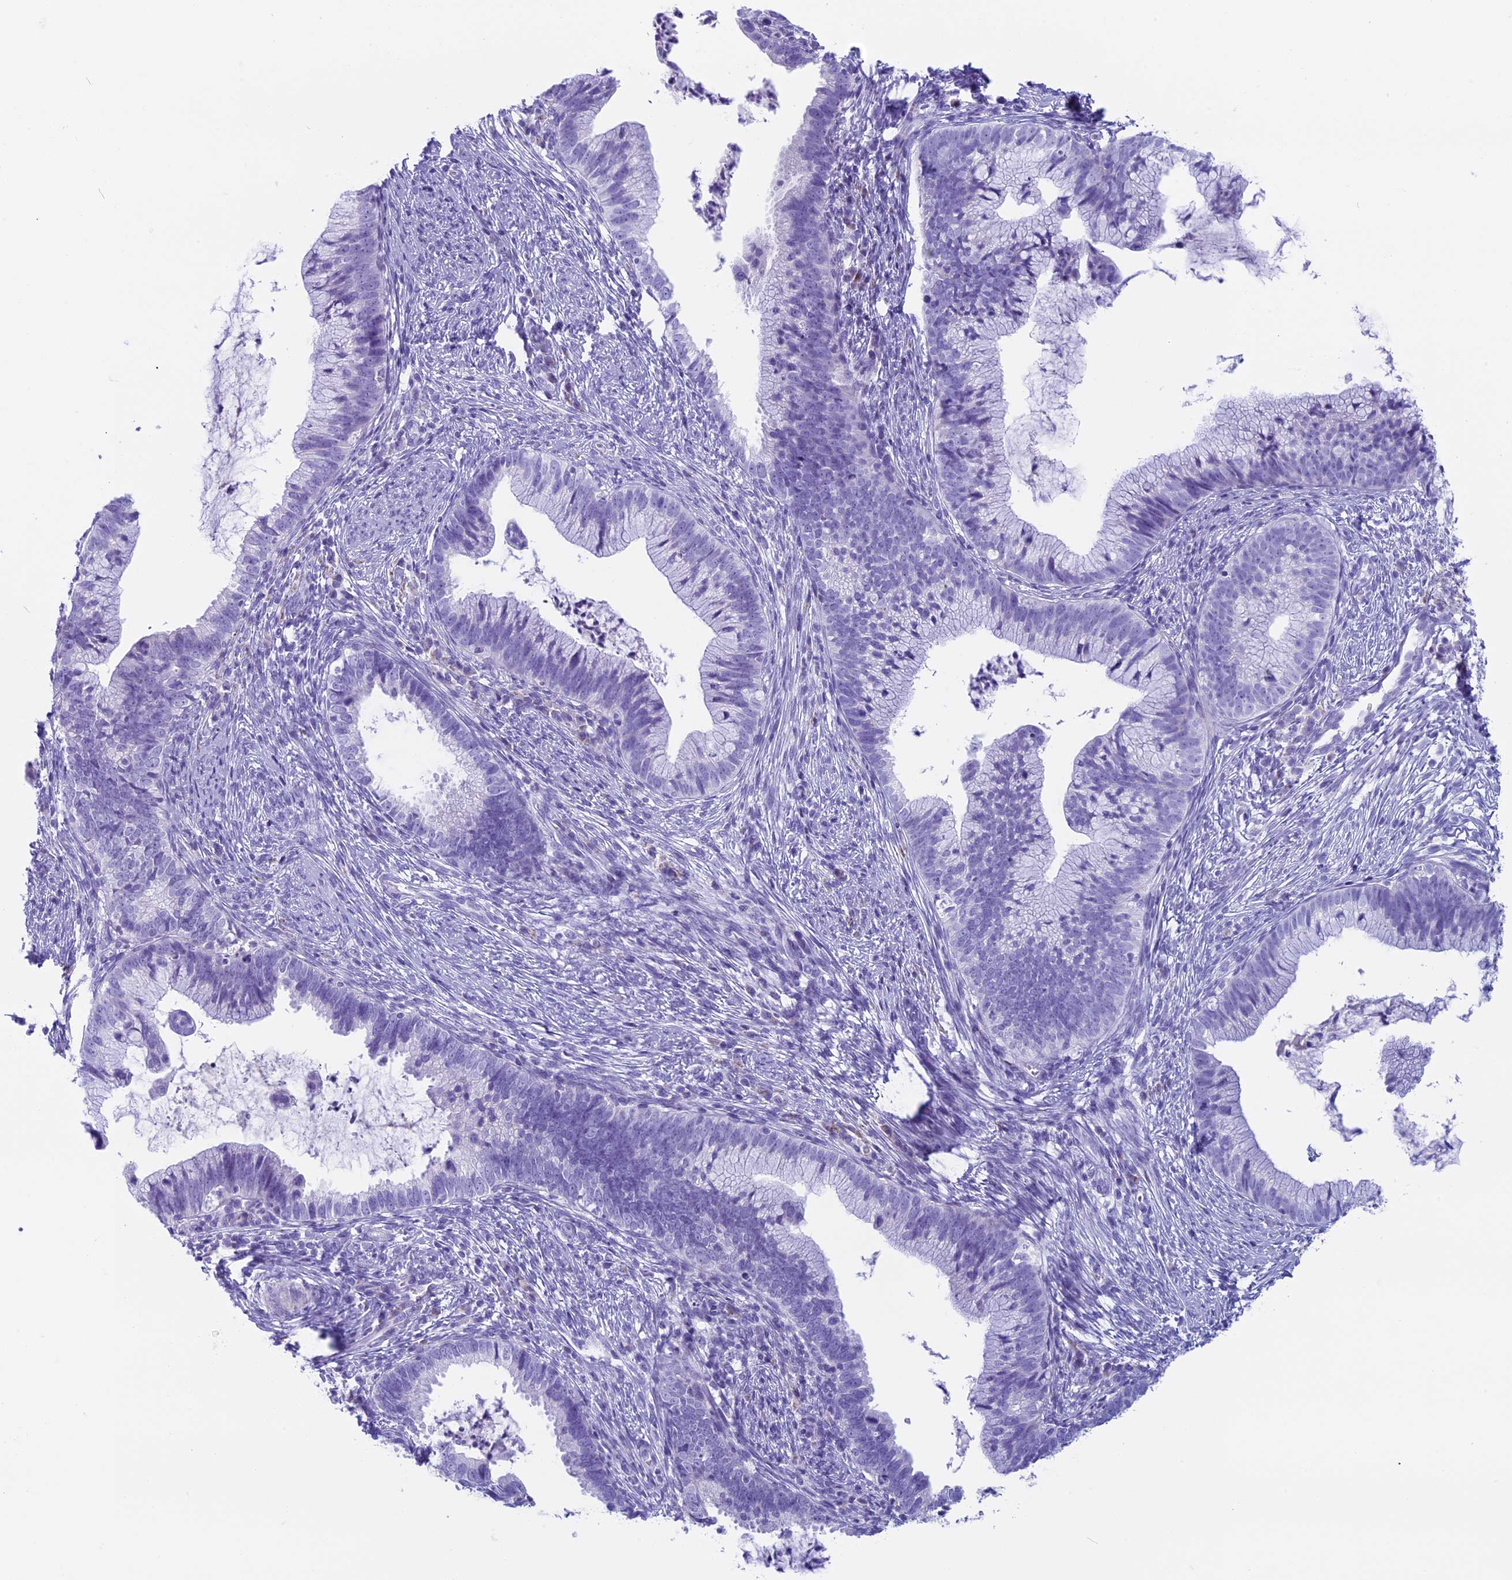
{"staining": {"intensity": "negative", "quantity": "none", "location": "none"}, "tissue": "cervical cancer", "cell_type": "Tumor cells", "image_type": "cancer", "snomed": [{"axis": "morphology", "description": "Adenocarcinoma, NOS"}, {"axis": "topography", "description": "Cervix"}], "caption": "IHC photomicrograph of neoplastic tissue: cervical cancer stained with DAB (3,3'-diaminobenzidine) displays no significant protein staining in tumor cells. (Stains: DAB (3,3'-diaminobenzidine) IHC with hematoxylin counter stain, Microscopy: brightfield microscopy at high magnification).", "gene": "ZNF563", "patient": {"sex": "female", "age": 36}}